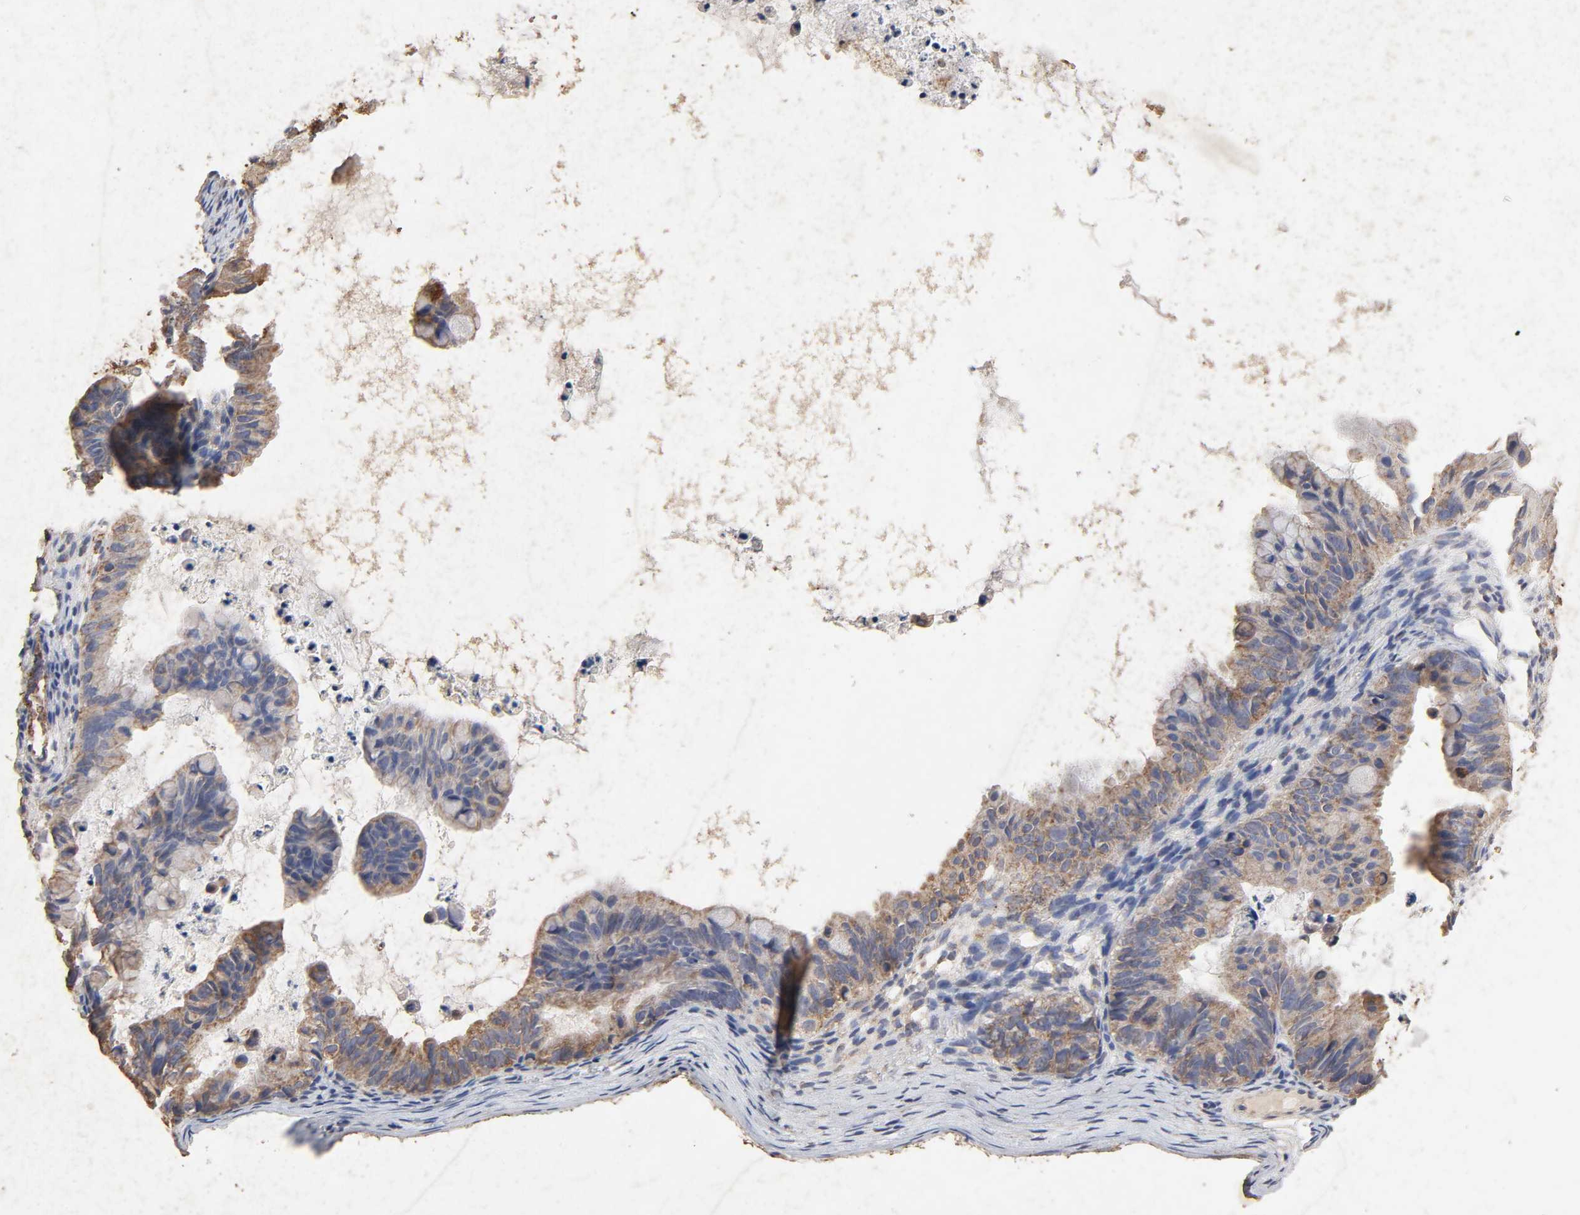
{"staining": {"intensity": "moderate", "quantity": "25%-75%", "location": "cytoplasmic/membranous"}, "tissue": "ovarian cancer", "cell_type": "Tumor cells", "image_type": "cancer", "snomed": [{"axis": "morphology", "description": "Cystadenocarcinoma, mucinous, NOS"}, {"axis": "topography", "description": "Ovary"}], "caption": "Protein expression analysis of ovarian mucinous cystadenocarcinoma shows moderate cytoplasmic/membranous staining in about 25%-75% of tumor cells. The staining is performed using DAB (3,3'-diaminobenzidine) brown chromogen to label protein expression. The nuclei are counter-stained blue using hematoxylin.", "gene": "CYCS", "patient": {"sex": "female", "age": 36}}